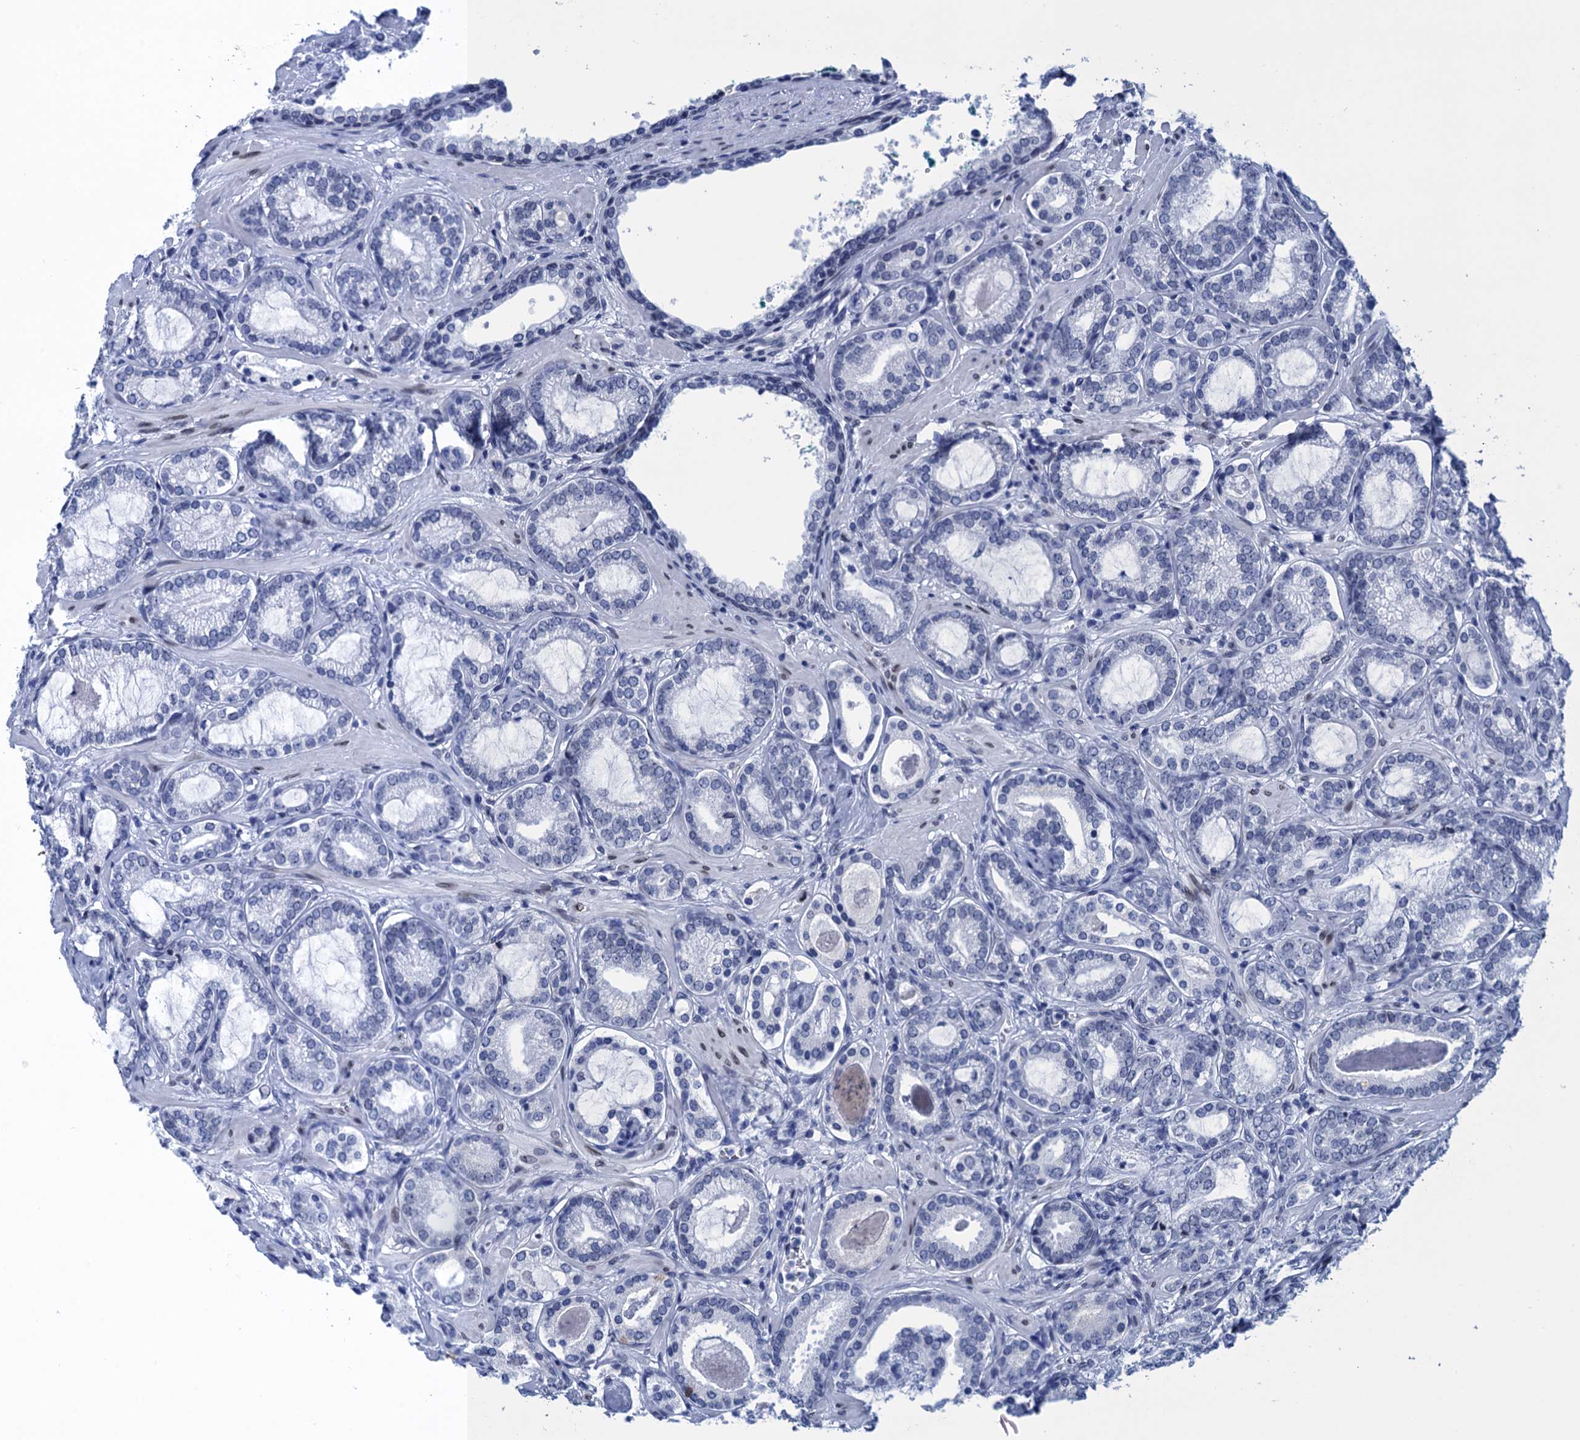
{"staining": {"intensity": "negative", "quantity": "none", "location": "none"}, "tissue": "prostate cancer", "cell_type": "Tumor cells", "image_type": "cancer", "snomed": [{"axis": "morphology", "description": "Adenocarcinoma, High grade"}, {"axis": "topography", "description": "Prostate"}], "caption": "This is an immunohistochemistry (IHC) photomicrograph of prostate cancer (adenocarcinoma (high-grade)). There is no staining in tumor cells.", "gene": "METTL25", "patient": {"sex": "male", "age": 60}}